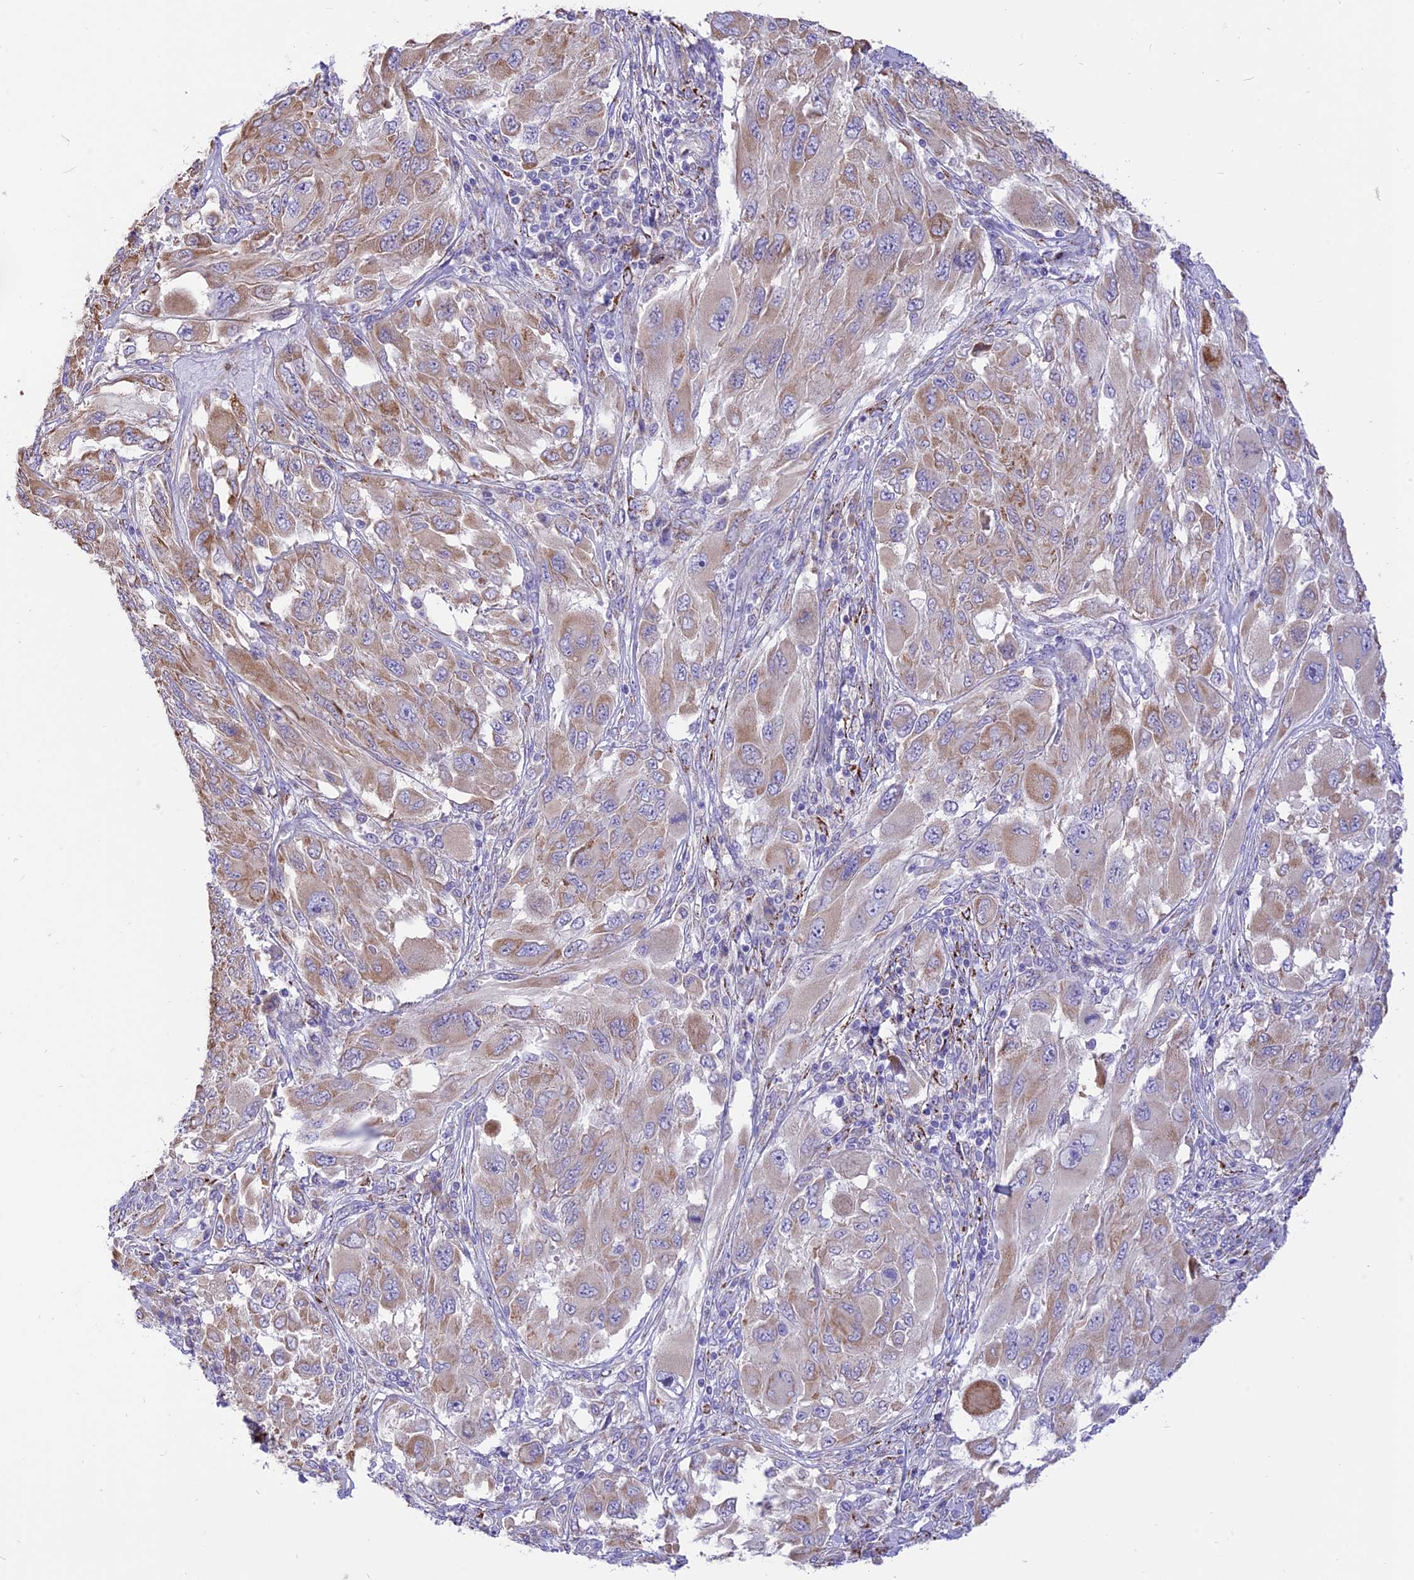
{"staining": {"intensity": "weak", "quantity": "25%-75%", "location": "cytoplasmic/membranous"}, "tissue": "melanoma", "cell_type": "Tumor cells", "image_type": "cancer", "snomed": [{"axis": "morphology", "description": "Malignant melanoma, NOS"}, {"axis": "topography", "description": "Skin"}], "caption": "Tumor cells show weak cytoplasmic/membranous staining in about 25%-75% of cells in malignant melanoma.", "gene": "ARMCX6", "patient": {"sex": "female", "age": 91}}